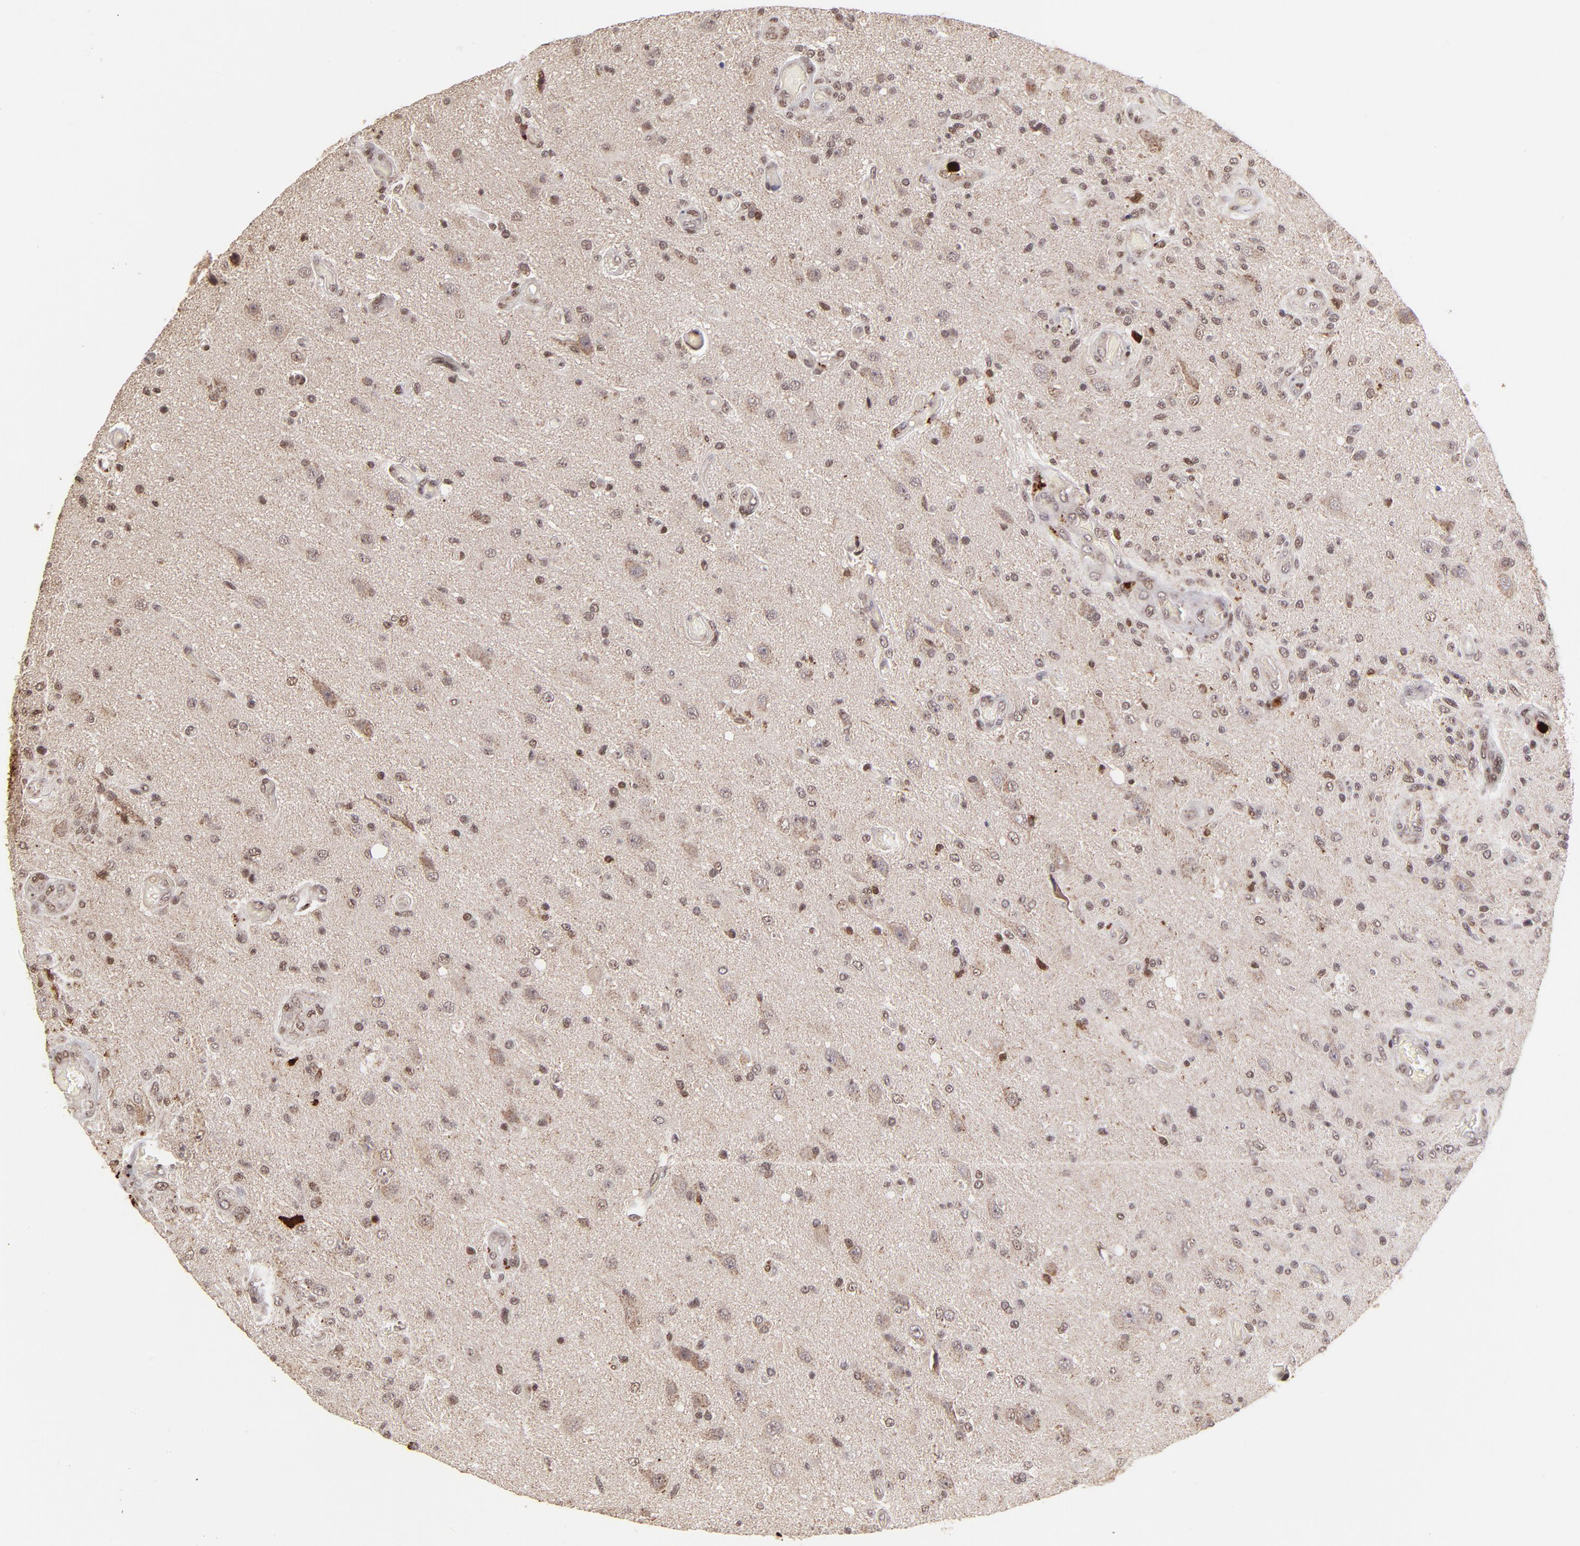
{"staining": {"intensity": "moderate", "quantity": ">75%", "location": "nuclear"}, "tissue": "glioma", "cell_type": "Tumor cells", "image_type": "cancer", "snomed": [{"axis": "morphology", "description": "Normal tissue, NOS"}, {"axis": "morphology", "description": "Glioma, malignant, High grade"}, {"axis": "topography", "description": "Cerebral cortex"}], "caption": "Glioma tissue displays moderate nuclear expression in about >75% of tumor cells", "gene": "ZFX", "patient": {"sex": "male", "age": 77}}